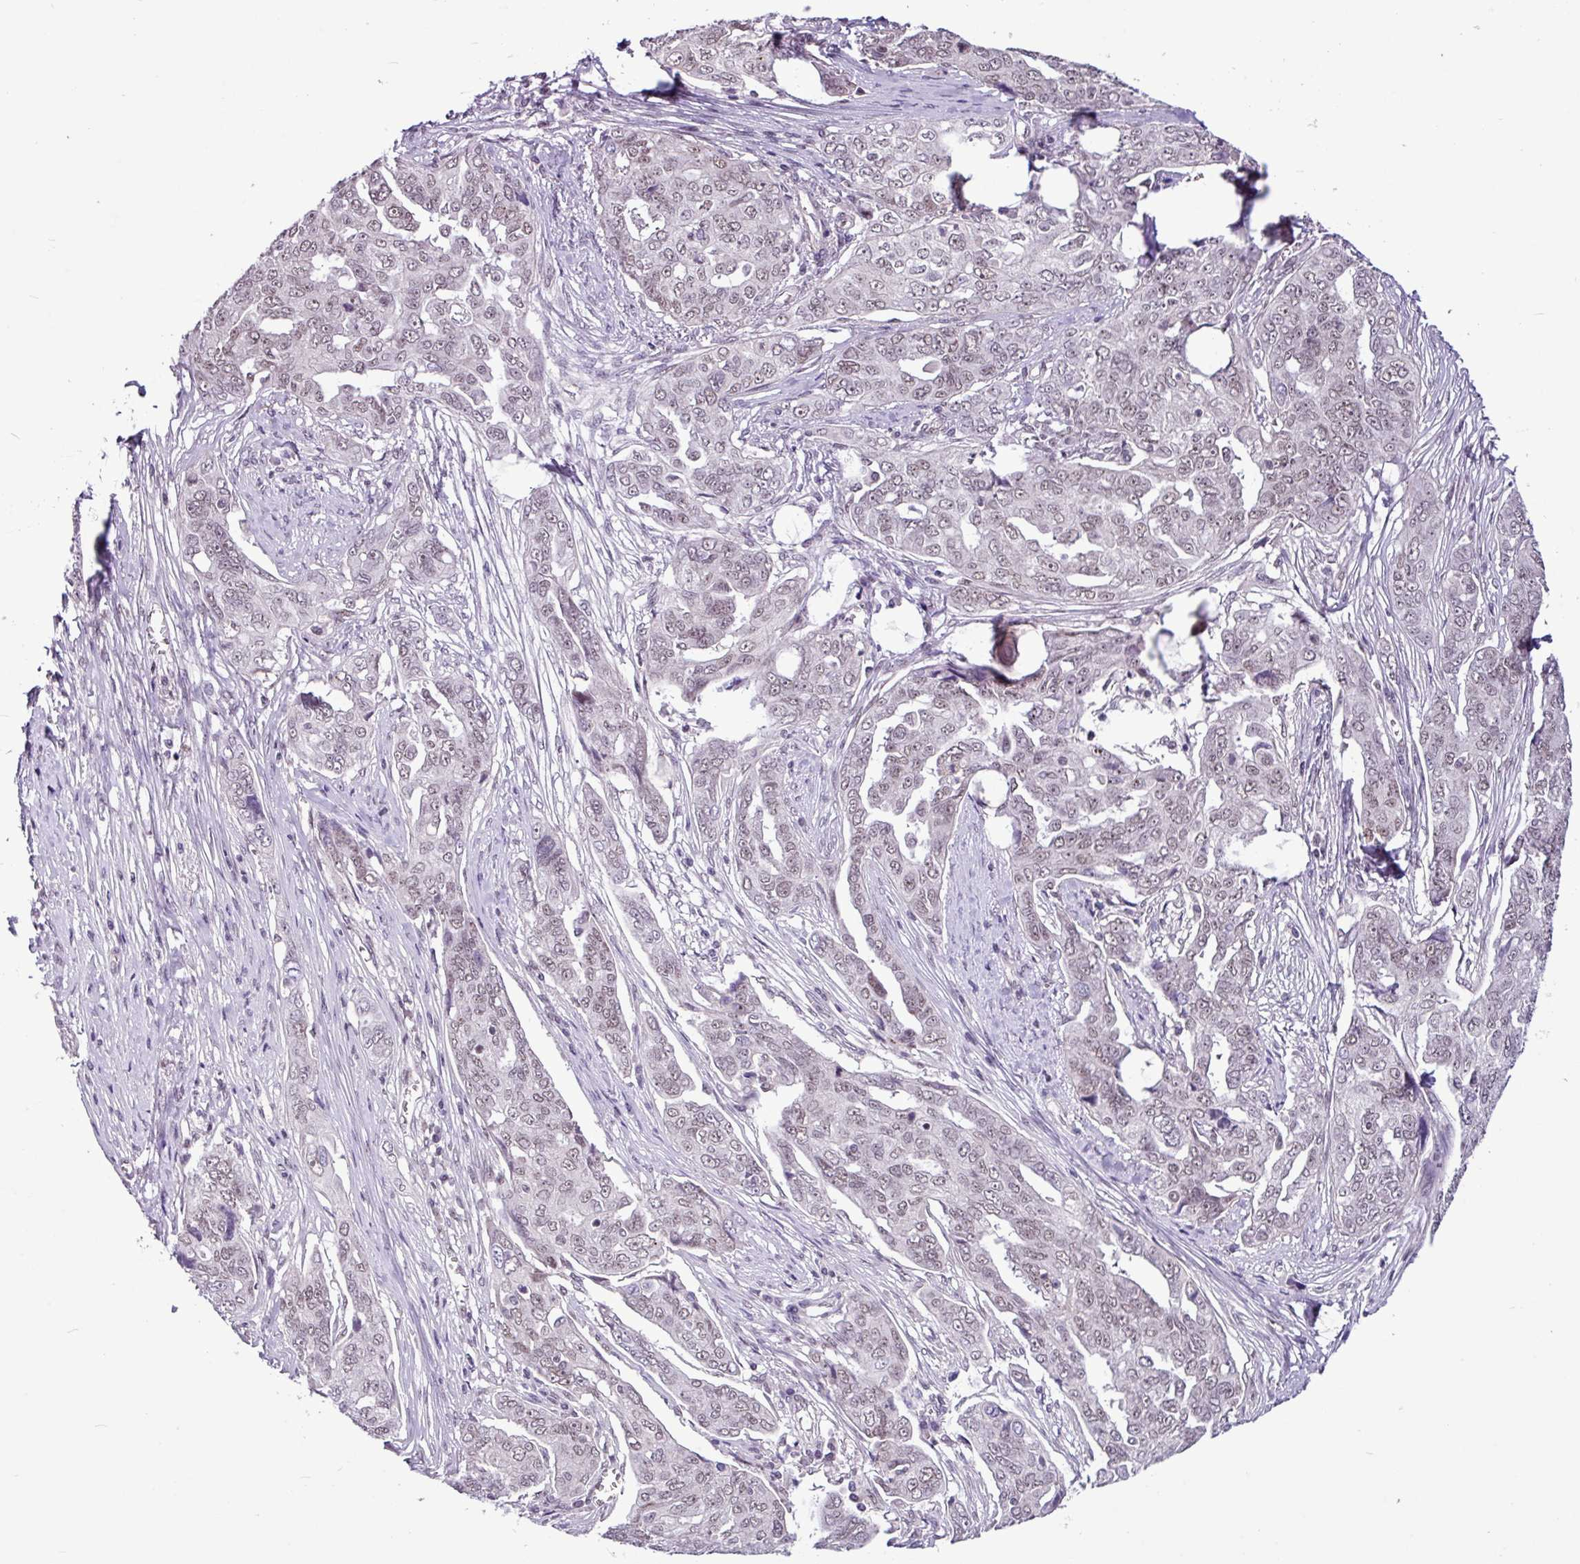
{"staining": {"intensity": "weak", "quantity": "25%-75%", "location": "nuclear"}, "tissue": "ovarian cancer", "cell_type": "Tumor cells", "image_type": "cancer", "snomed": [{"axis": "morphology", "description": "Carcinoma, endometroid"}, {"axis": "topography", "description": "Ovary"}], "caption": "High-power microscopy captured an immunohistochemistry micrograph of ovarian endometroid carcinoma, revealing weak nuclear positivity in about 25%-75% of tumor cells.", "gene": "UTP18", "patient": {"sex": "female", "age": 70}}